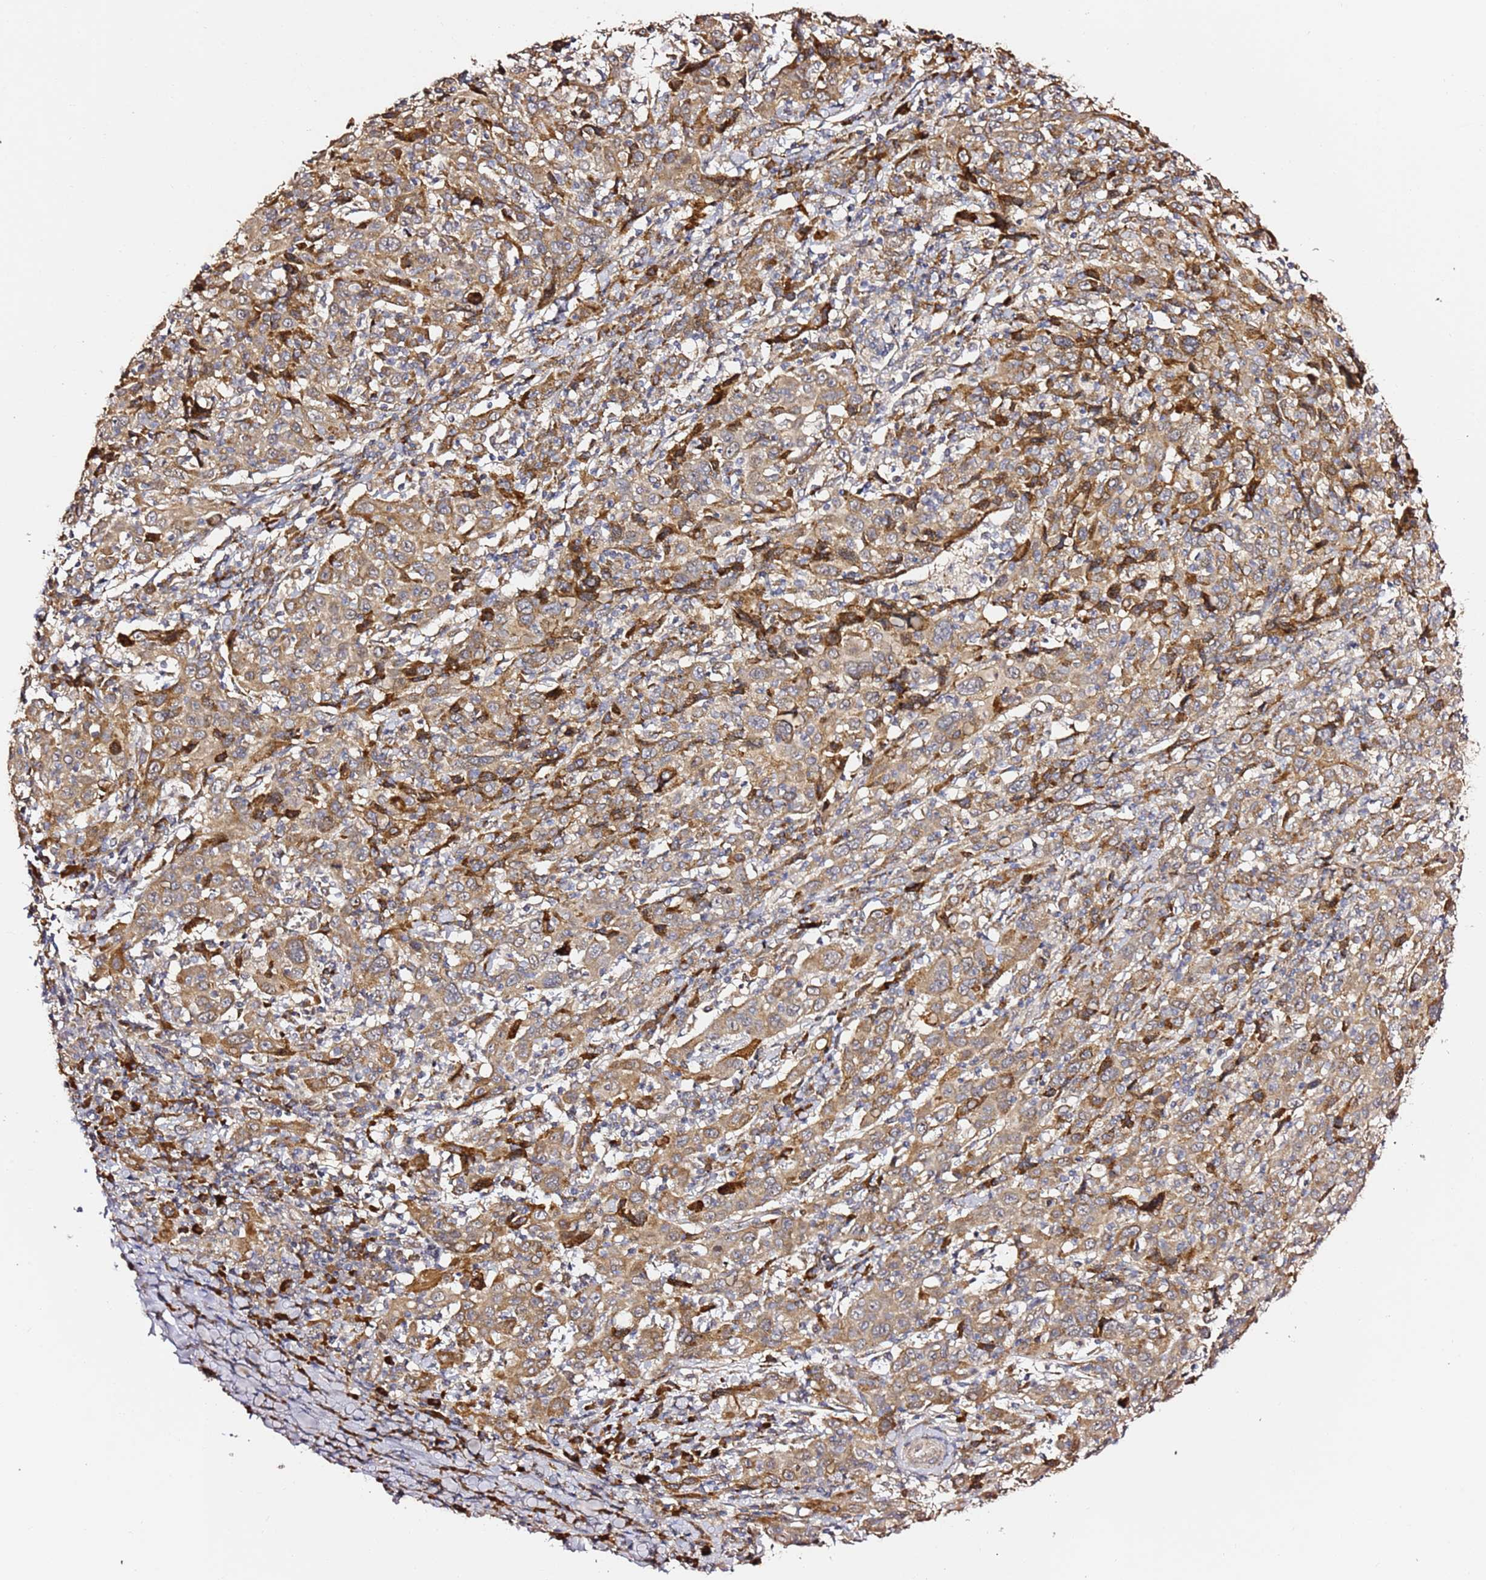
{"staining": {"intensity": "moderate", "quantity": ">75%", "location": "cytoplasmic/membranous"}, "tissue": "cervical cancer", "cell_type": "Tumor cells", "image_type": "cancer", "snomed": [{"axis": "morphology", "description": "Squamous cell carcinoma, NOS"}, {"axis": "topography", "description": "Cervix"}], "caption": "Immunohistochemistry (IHC) photomicrograph of human cervical squamous cell carcinoma stained for a protein (brown), which displays medium levels of moderate cytoplasmic/membranous staining in about >75% of tumor cells.", "gene": "HSD17B7", "patient": {"sex": "female", "age": 46}}